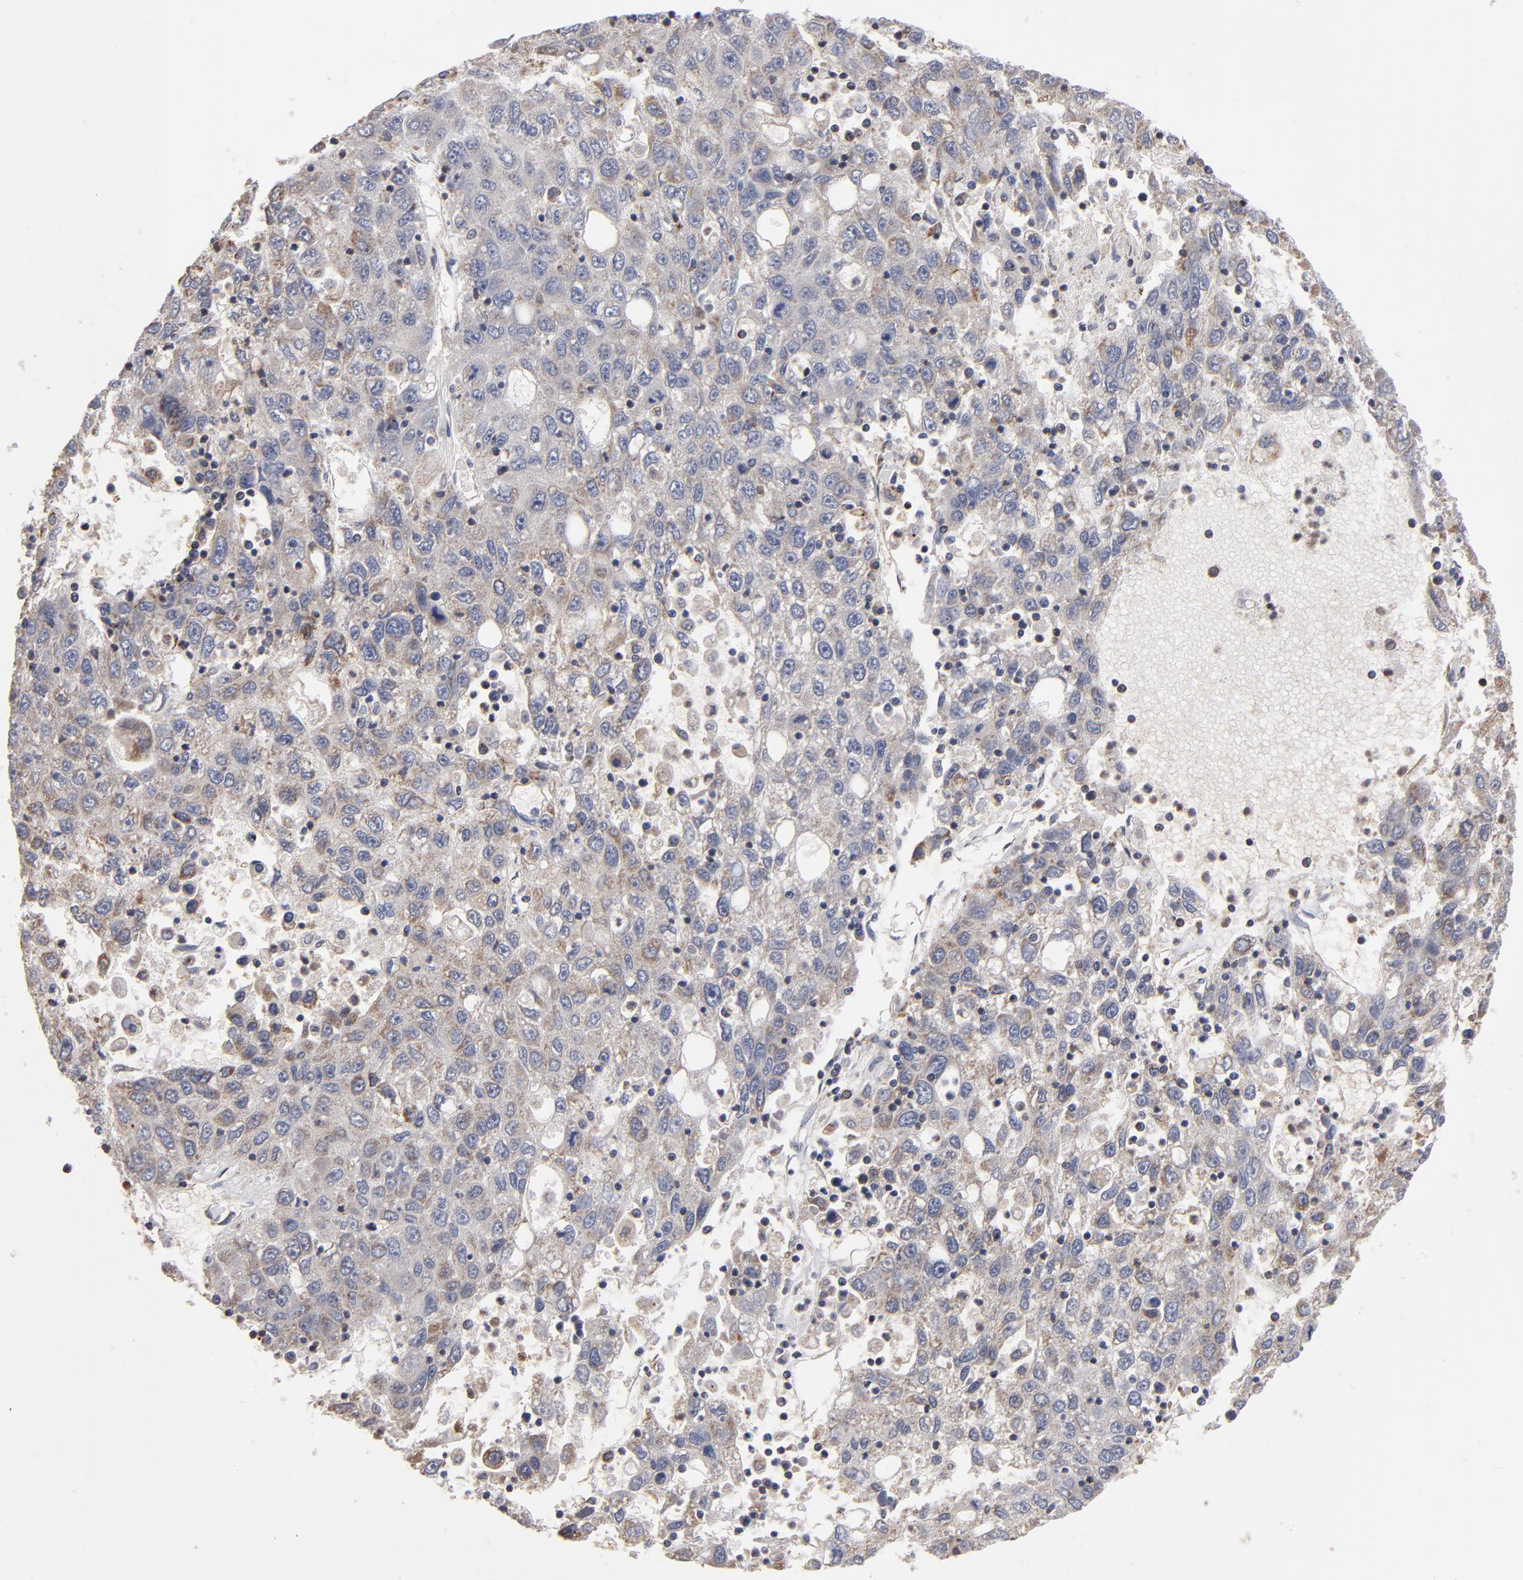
{"staining": {"intensity": "weak", "quantity": ">75%", "location": "cytoplasmic/membranous"}, "tissue": "liver cancer", "cell_type": "Tumor cells", "image_type": "cancer", "snomed": [{"axis": "morphology", "description": "Carcinoma, Hepatocellular, NOS"}, {"axis": "topography", "description": "Liver"}], "caption": "About >75% of tumor cells in human liver hepatocellular carcinoma exhibit weak cytoplasmic/membranous protein positivity as visualized by brown immunohistochemical staining.", "gene": "MIPOL1", "patient": {"sex": "male", "age": 49}}